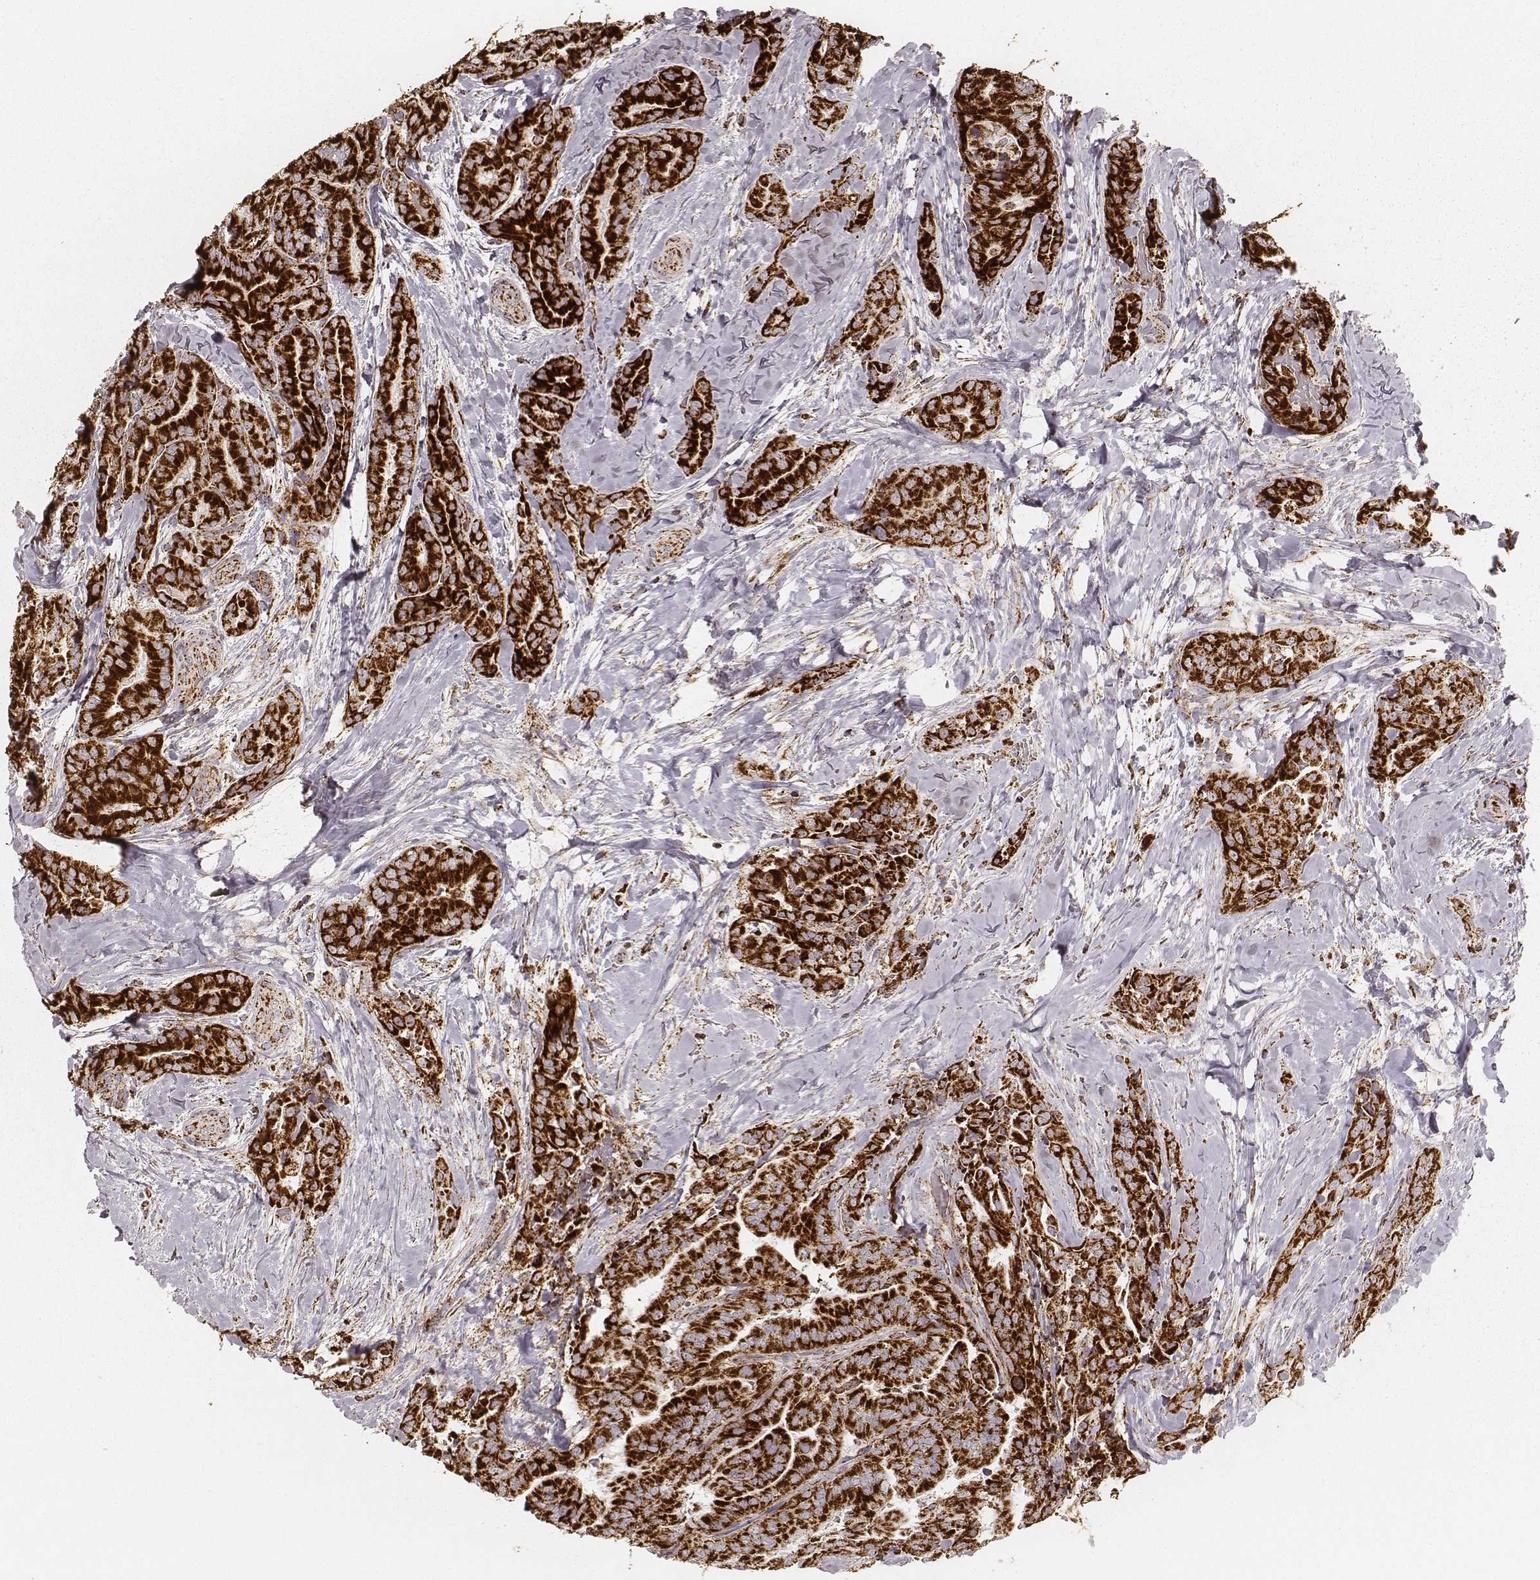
{"staining": {"intensity": "strong", "quantity": ">75%", "location": "cytoplasmic/membranous"}, "tissue": "thyroid cancer", "cell_type": "Tumor cells", "image_type": "cancer", "snomed": [{"axis": "morphology", "description": "Papillary adenocarcinoma, NOS"}, {"axis": "topography", "description": "Thyroid gland"}], "caption": "Immunohistochemistry (IHC) (DAB (3,3'-diaminobenzidine)) staining of thyroid cancer (papillary adenocarcinoma) displays strong cytoplasmic/membranous protein expression in about >75% of tumor cells.", "gene": "CS", "patient": {"sex": "male", "age": 61}}